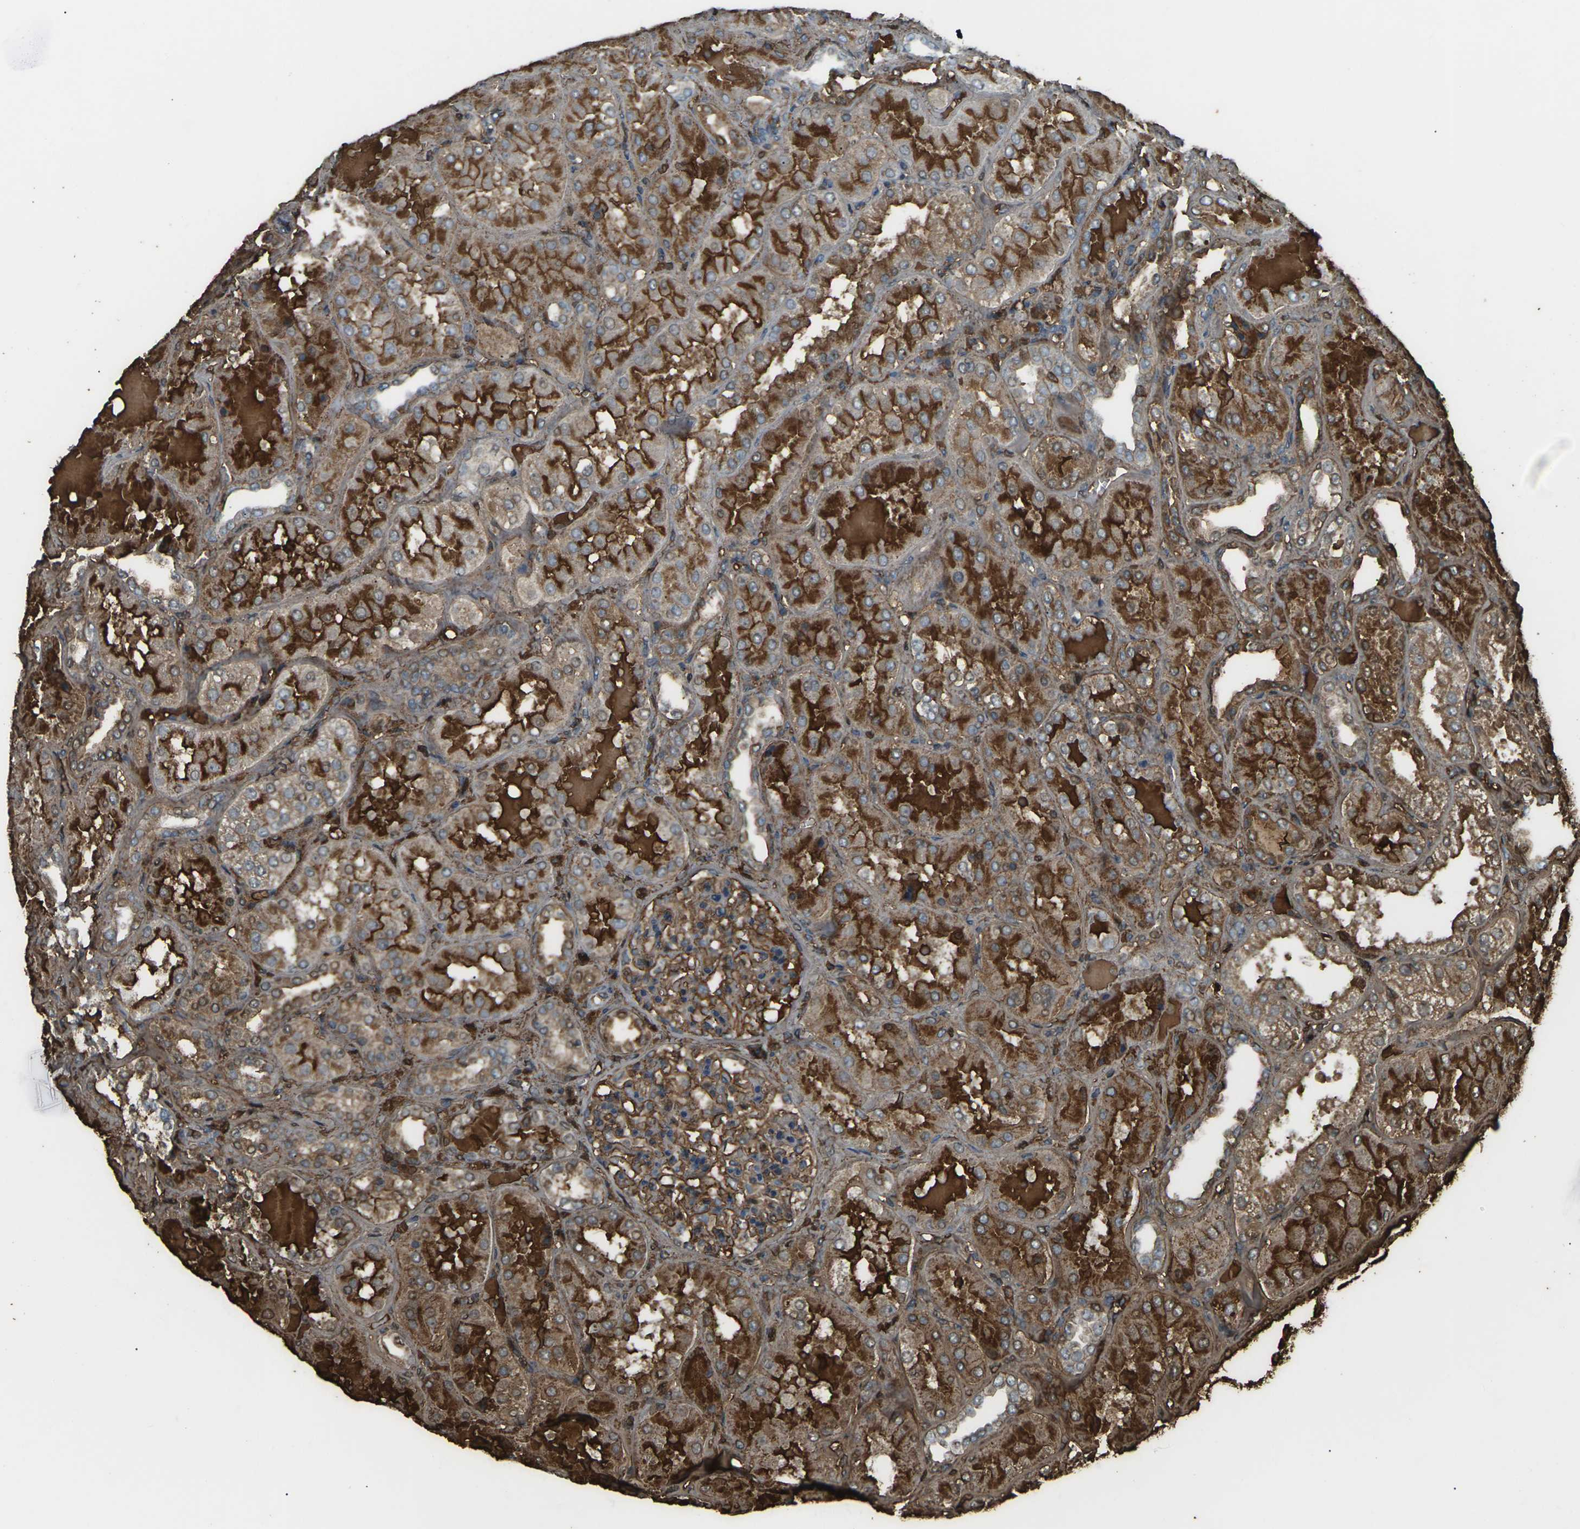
{"staining": {"intensity": "moderate", "quantity": ">75%", "location": "cytoplasmic/membranous"}, "tissue": "kidney", "cell_type": "Cells in glomeruli", "image_type": "normal", "snomed": [{"axis": "morphology", "description": "Normal tissue, NOS"}, {"axis": "topography", "description": "Kidney"}], "caption": "This micrograph displays immunohistochemistry staining of benign human kidney, with medium moderate cytoplasmic/membranous positivity in approximately >75% of cells in glomeruli.", "gene": "CYP1B1", "patient": {"sex": "female", "age": 56}}